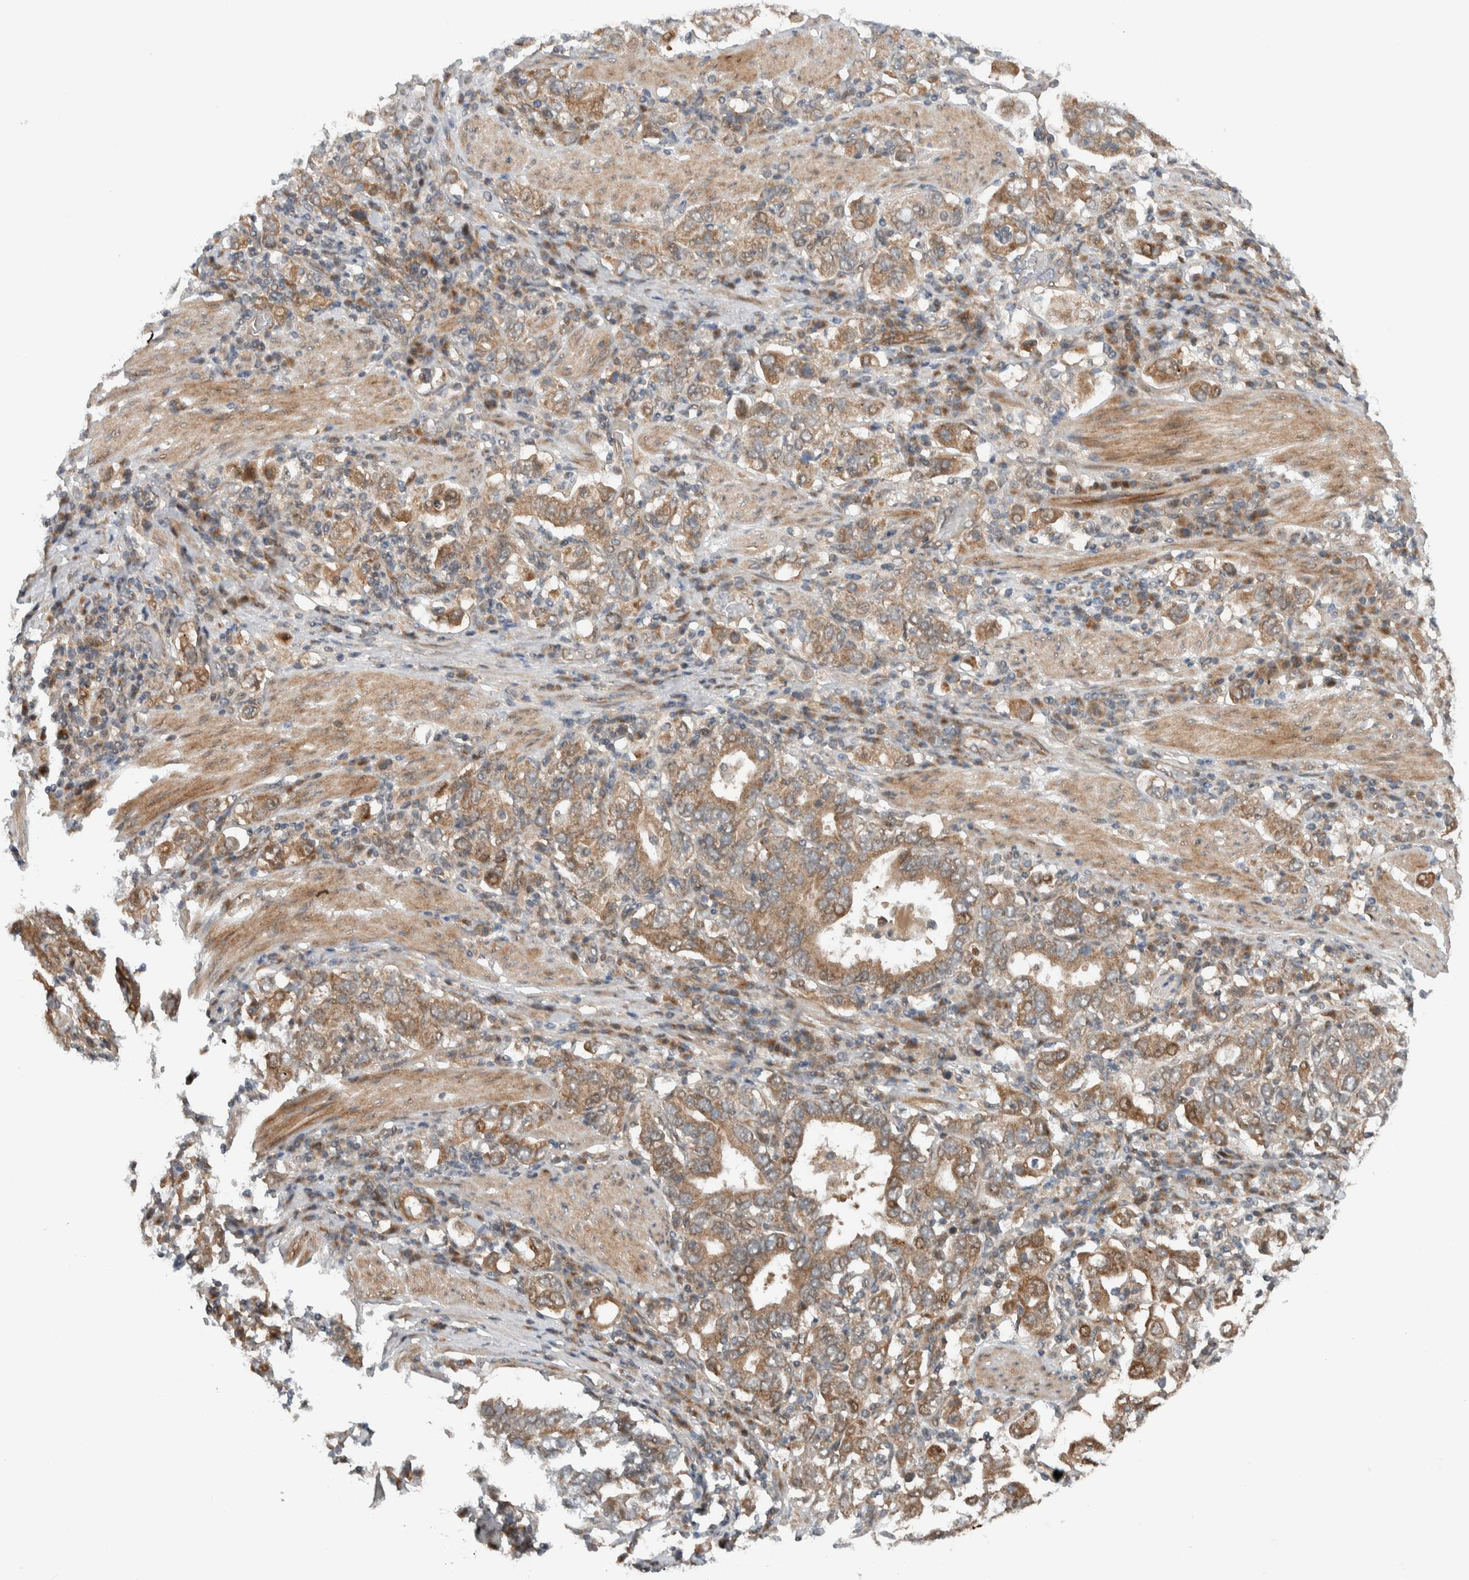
{"staining": {"intensity": "moderate", "quantity": ">75%", "location": "cytoplasmic/membranous"}, "tissue": "stomach cancer", "cell_type": "Tumor cells", "image_type": "cancer", "snomed": [{"axis": "morphology", "description": "Adenocarcinoma, NOS"}, {"axis": "topography", "description": "Stomach, upper"}], "caption": "A histopathology image of stomach cancer stained for a protein demonstrates moderate cytoplasmic/membranous brown staining in tumor cells.", "gene": "KLHL6", "patient": {"sex": "male", "age": 62}}